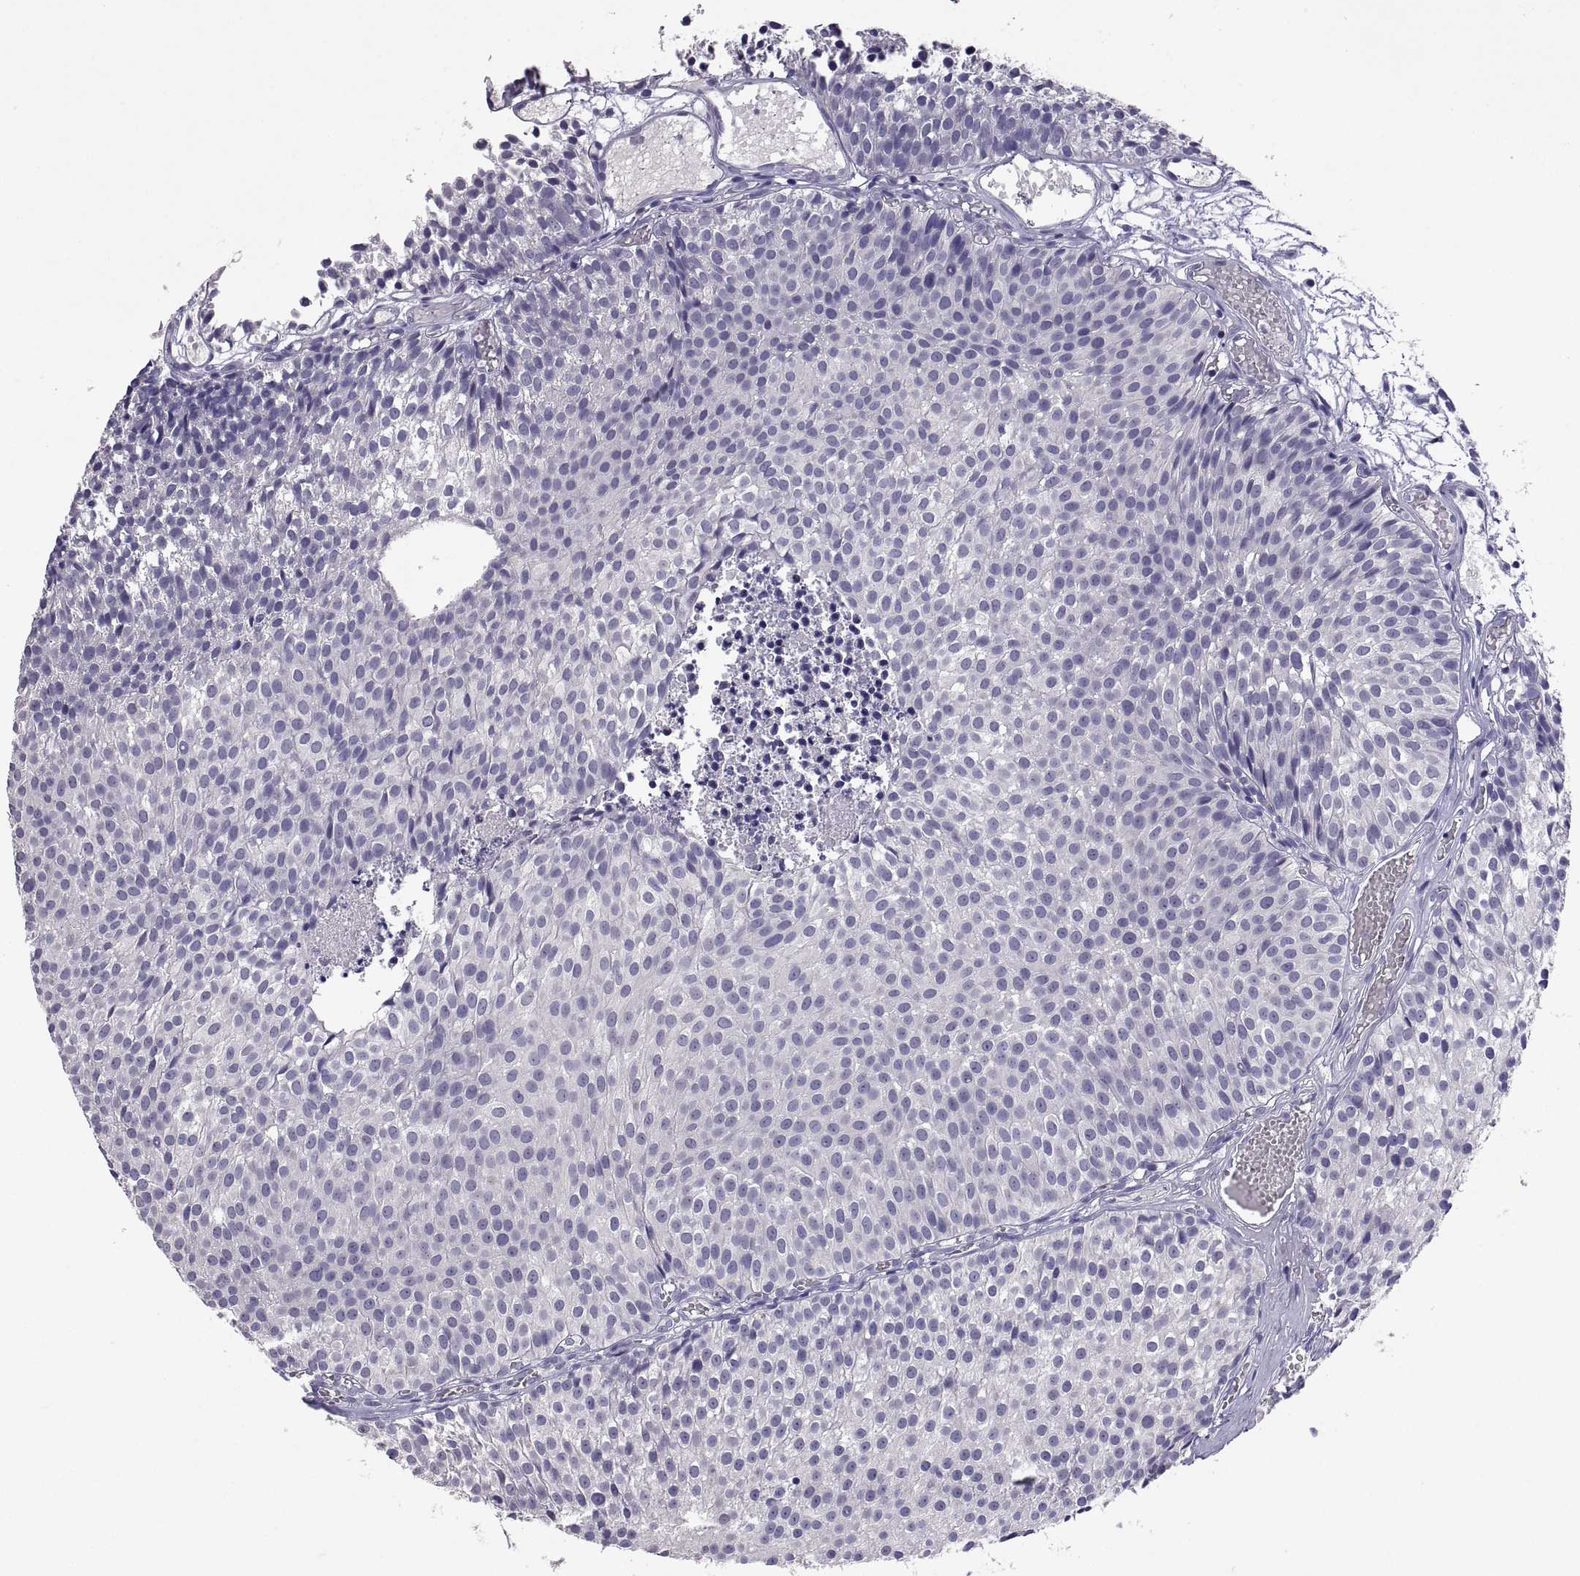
{"staining": {"intensity": "negative", "quantity": "none", "location": "none"}, "tissue": "urothelial cancer", "cell_type": "Tumor cells", "image_type": "cancer", "snomed": [{"axis": "morphology", "description": "Urothelial carcinoma, Low grade"}, {"axis": "topography", "description": "Urinary bladder"}], "caption": "This is an IHC image of urothelial cancer. There is no positivity in tumor cells.", "gene": "MS4A1", "patient": {"sex": "male", "age": 63}}